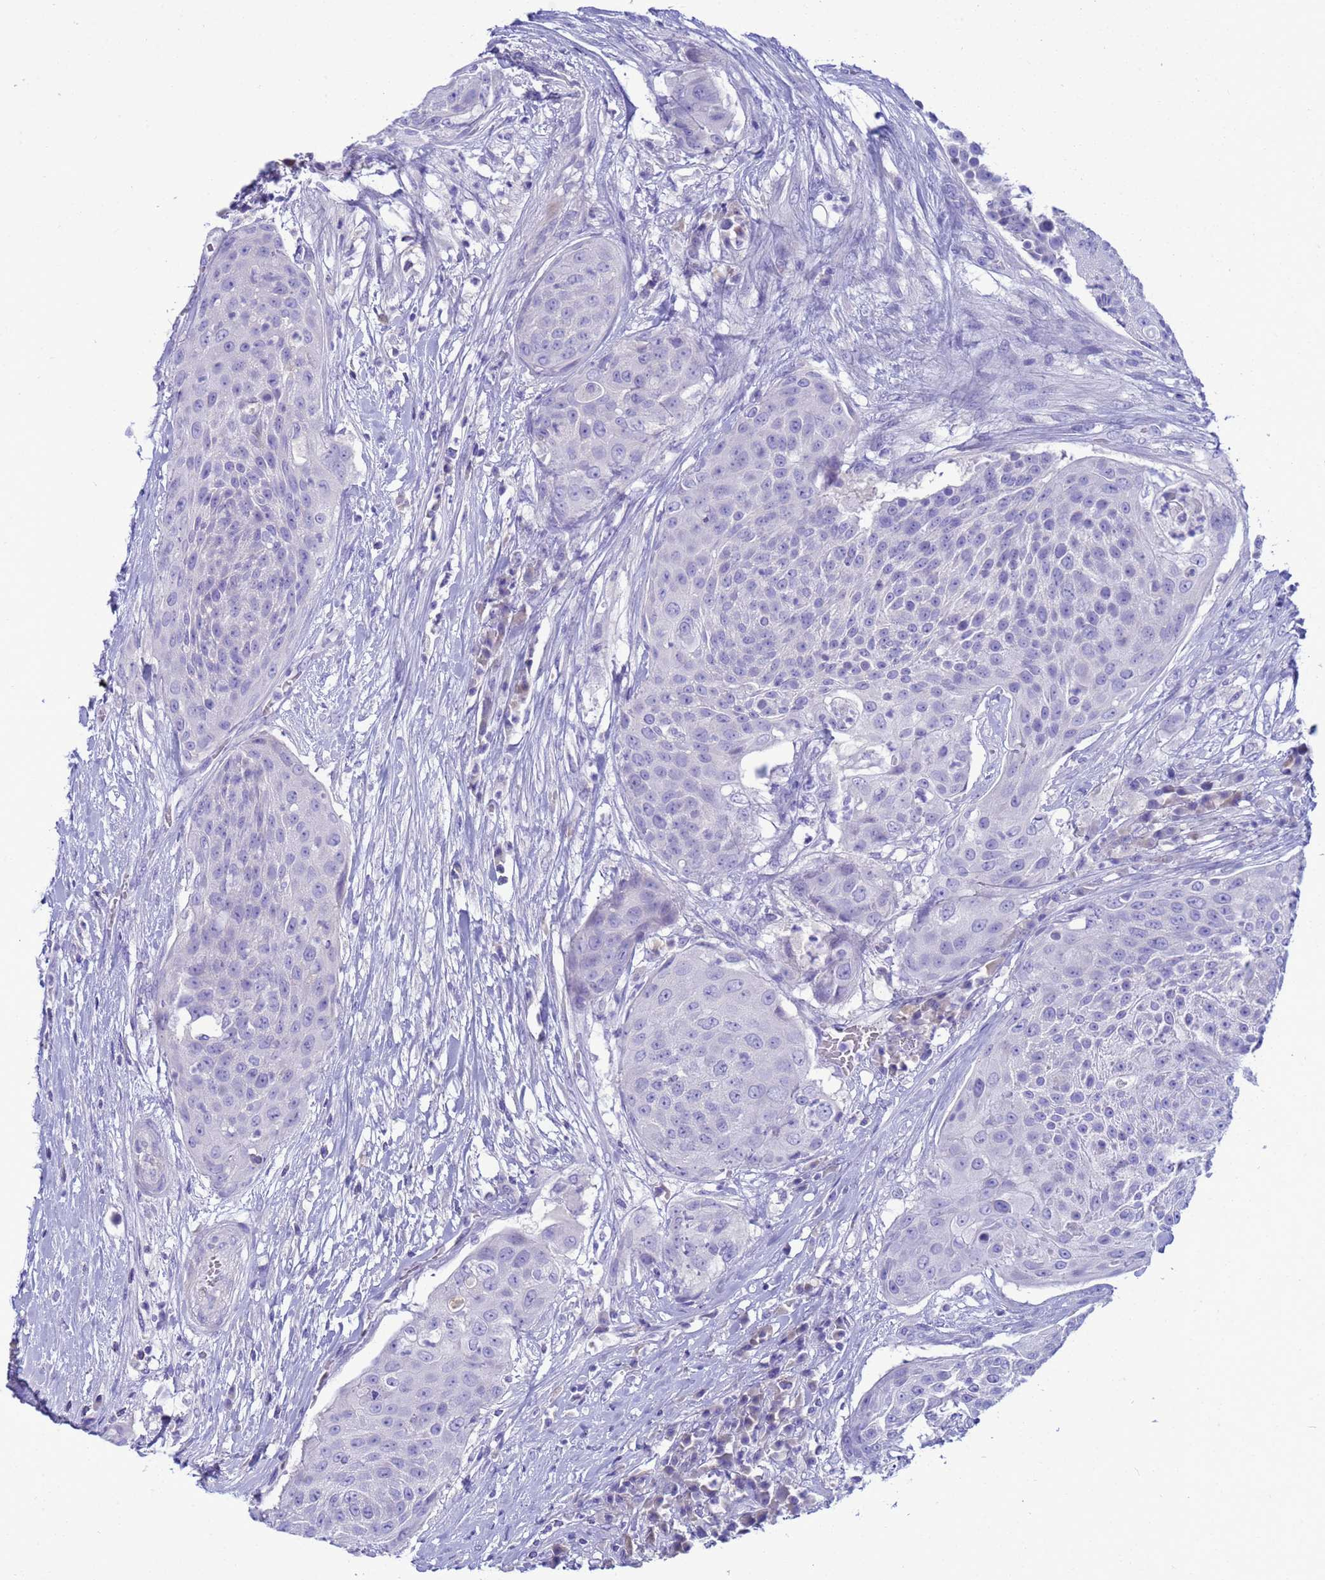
{"staining": {"intensity": "negative", "quantity": "none", "location": "none"}, "tissue": "urothelial cancer", "cell_type": "Tumor cells", "image_type": "cancer", "snomed": [{"axis": "morphology", "description": "Urothelial carcinoma, High grade"}, {"axis": "topography", "description": "Urinary bladder"}], "caption": "A histopathology image of human urothelial cancer is negative for staining in tumor cells.", "gene": "SYCN", "patient": {"sex": "female", "age": 63}}